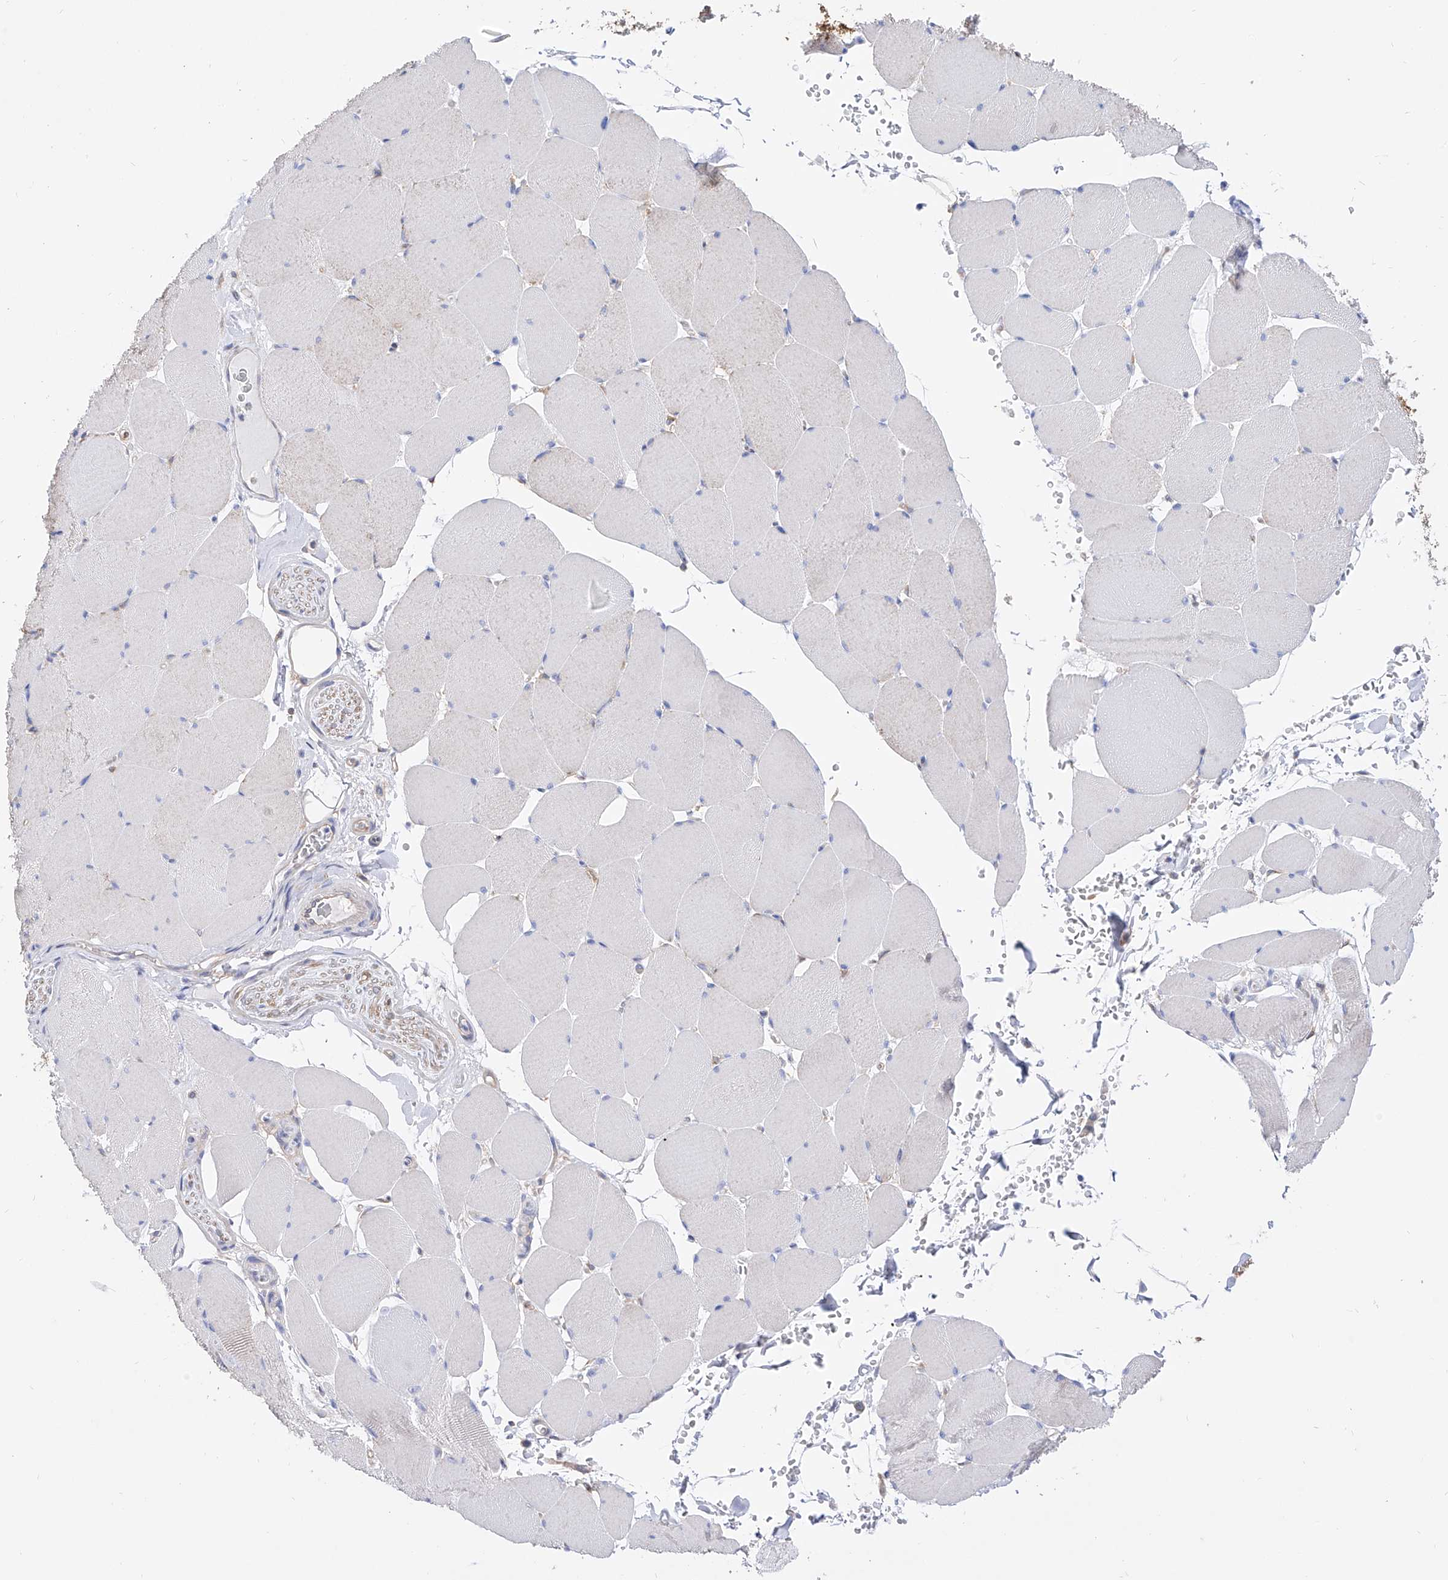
{"staining": {"intensity": "negative", "quantity": "none", "location": "none"}, "tissue": "skeletal muscle", "cell_type": "Myocytes", "image_type": "normal", "snomed": [{"axis": "morphology", "description": "Normal tissue, NOS"}, {"axis": "topography", "description": "Skeletal muscle"}, {"axis": "topography", "description": "Head-Neck"}], "caption": "This is a photomicrograph of IHC staining of unremarkable skeletal muscle, which shows no expression in myocytes.", "gene": "ZNF653", "patient": {"sex": "male", "age": 66}}